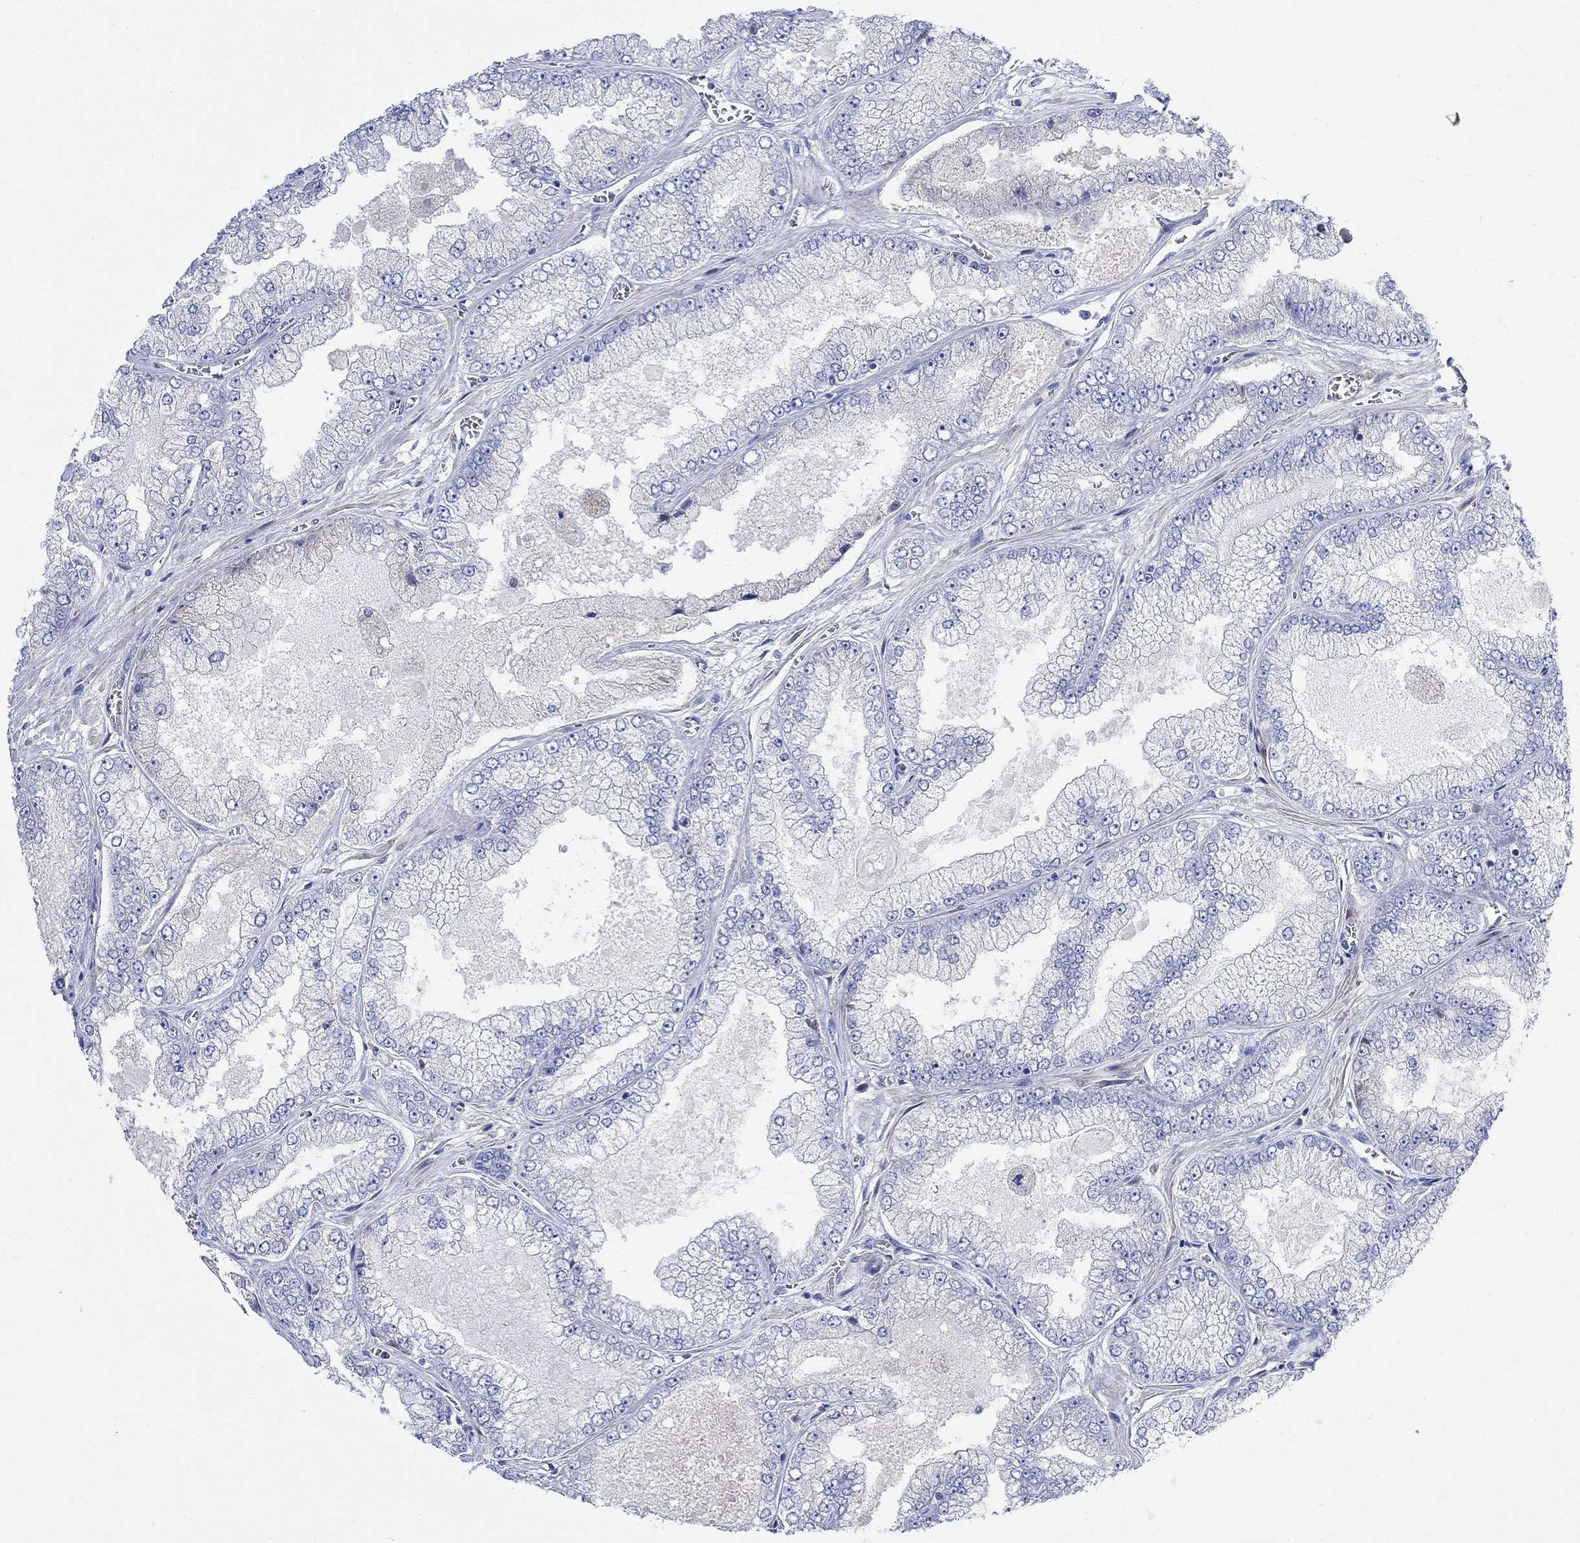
{"staining": {"intensity": "negative", "quantity": "none", "location": "none"}, "tissue": "prostate cancer", "cell_type": "Tumor cells", "image_type": "cancer", "snomed": [{"axis": "morphology", "description": "Adenocarcinoma, Low grade"}, {"axis": "topography", "description": "Prostate"}], "caption": "The image shows no significant positivity in tumor cells of prostate cancer (low-grade adenocarcinoma).", "gene": "MYL1", "patient": {"sex": "male", "age": 57}}